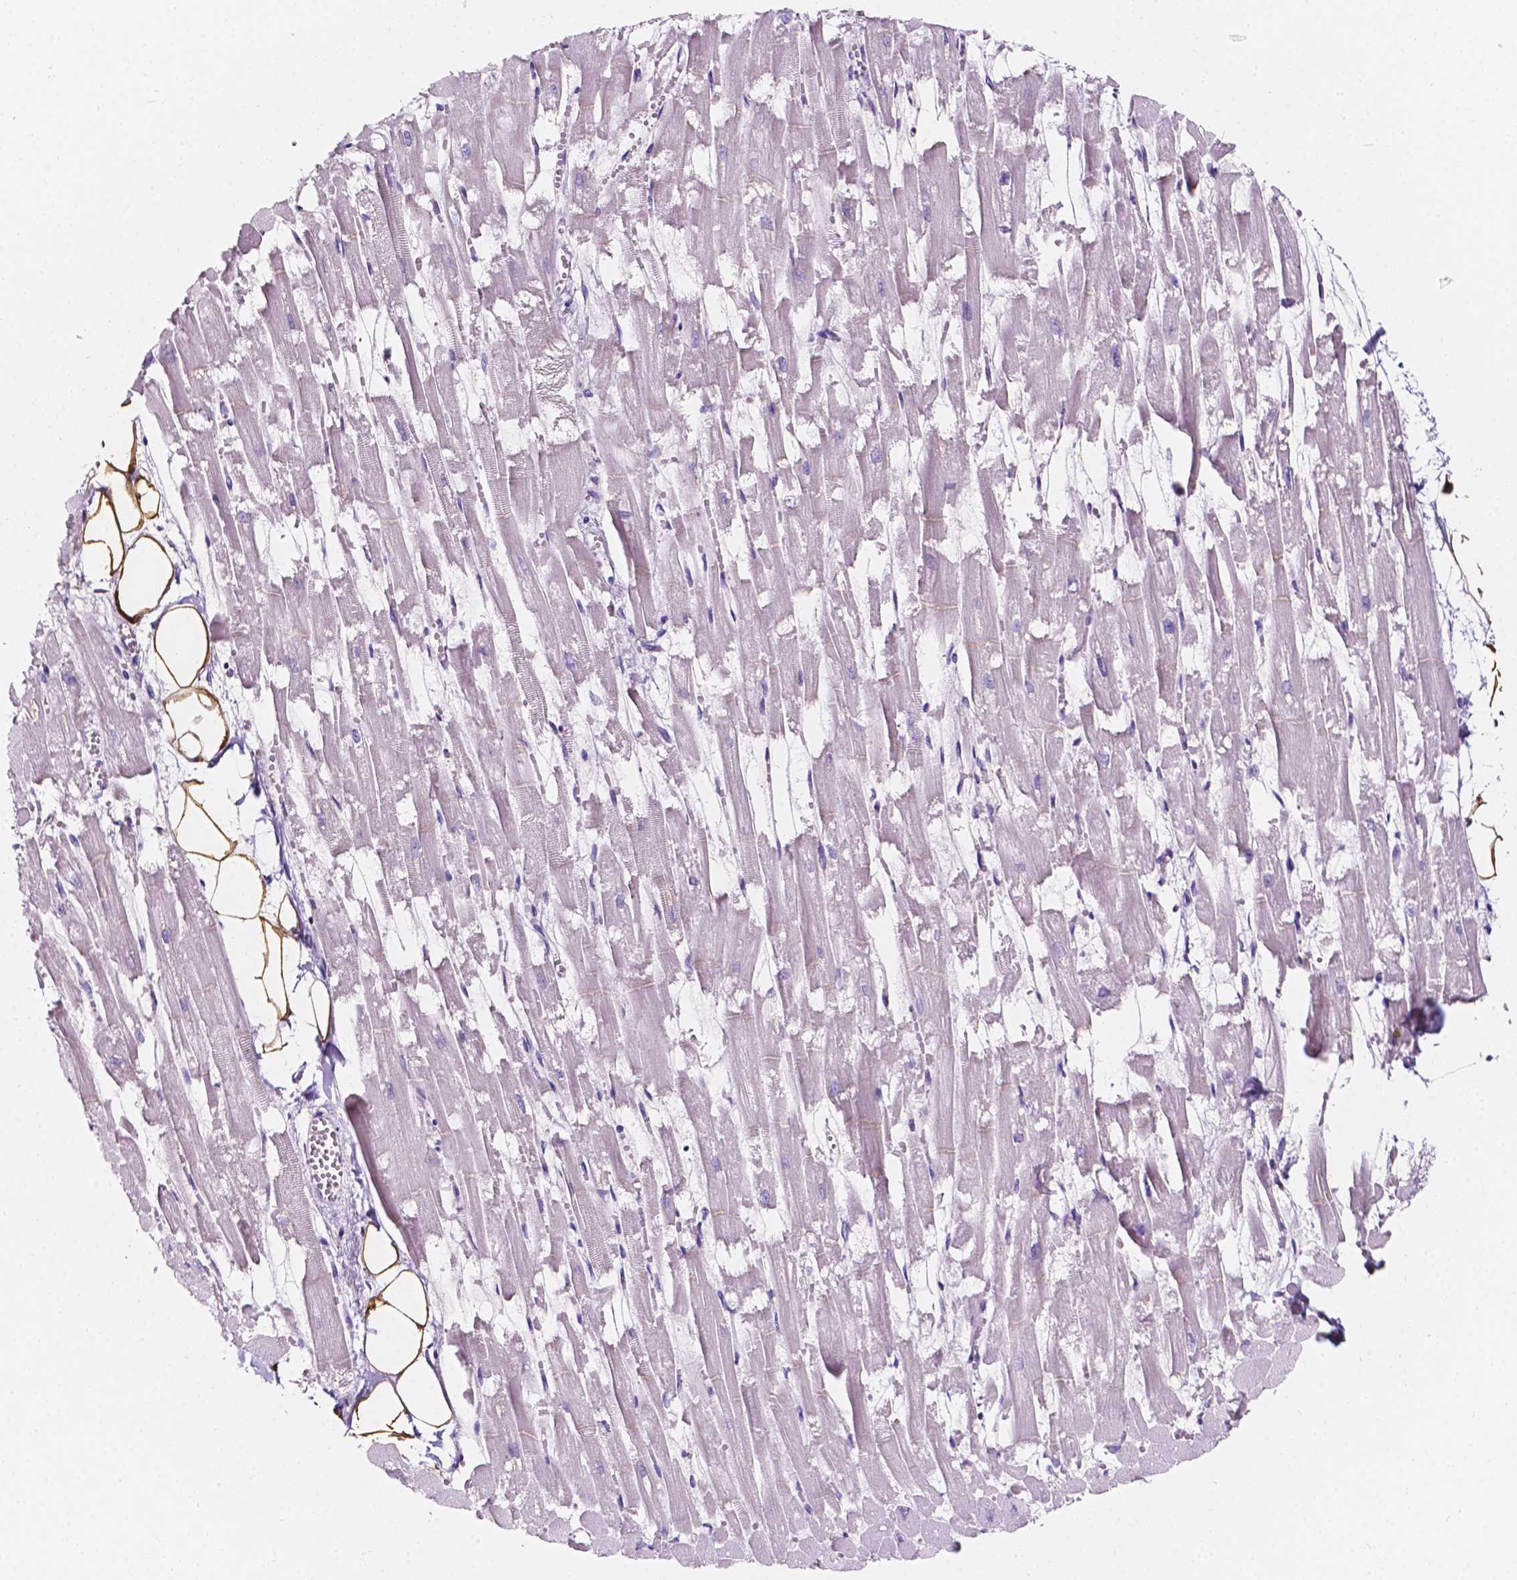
{"staining": {"intensity": "negative", "quantity": "none", "location": "none"}, "tissue": "heart muscle", "cell_type": "Cardiomyocytes", "image_type": "normal", "snomed": [{"axis": "morphology", "description": "Normal tissue, NOS"}, {"axis": "topography", "description": "Heart"}], "caption": "This is a histopathology image of IHC staining of normal heart muscle, which shows no positivity in cardiomyocytes. Brightfield microscopy of IHC stained with DAB (3,3'-diaminobenzidine) (brown) and hematoxylin (blue), captured at high magnification.", "gene": "CLSTN2", "patient": {"sex": "female", "age": 52}}